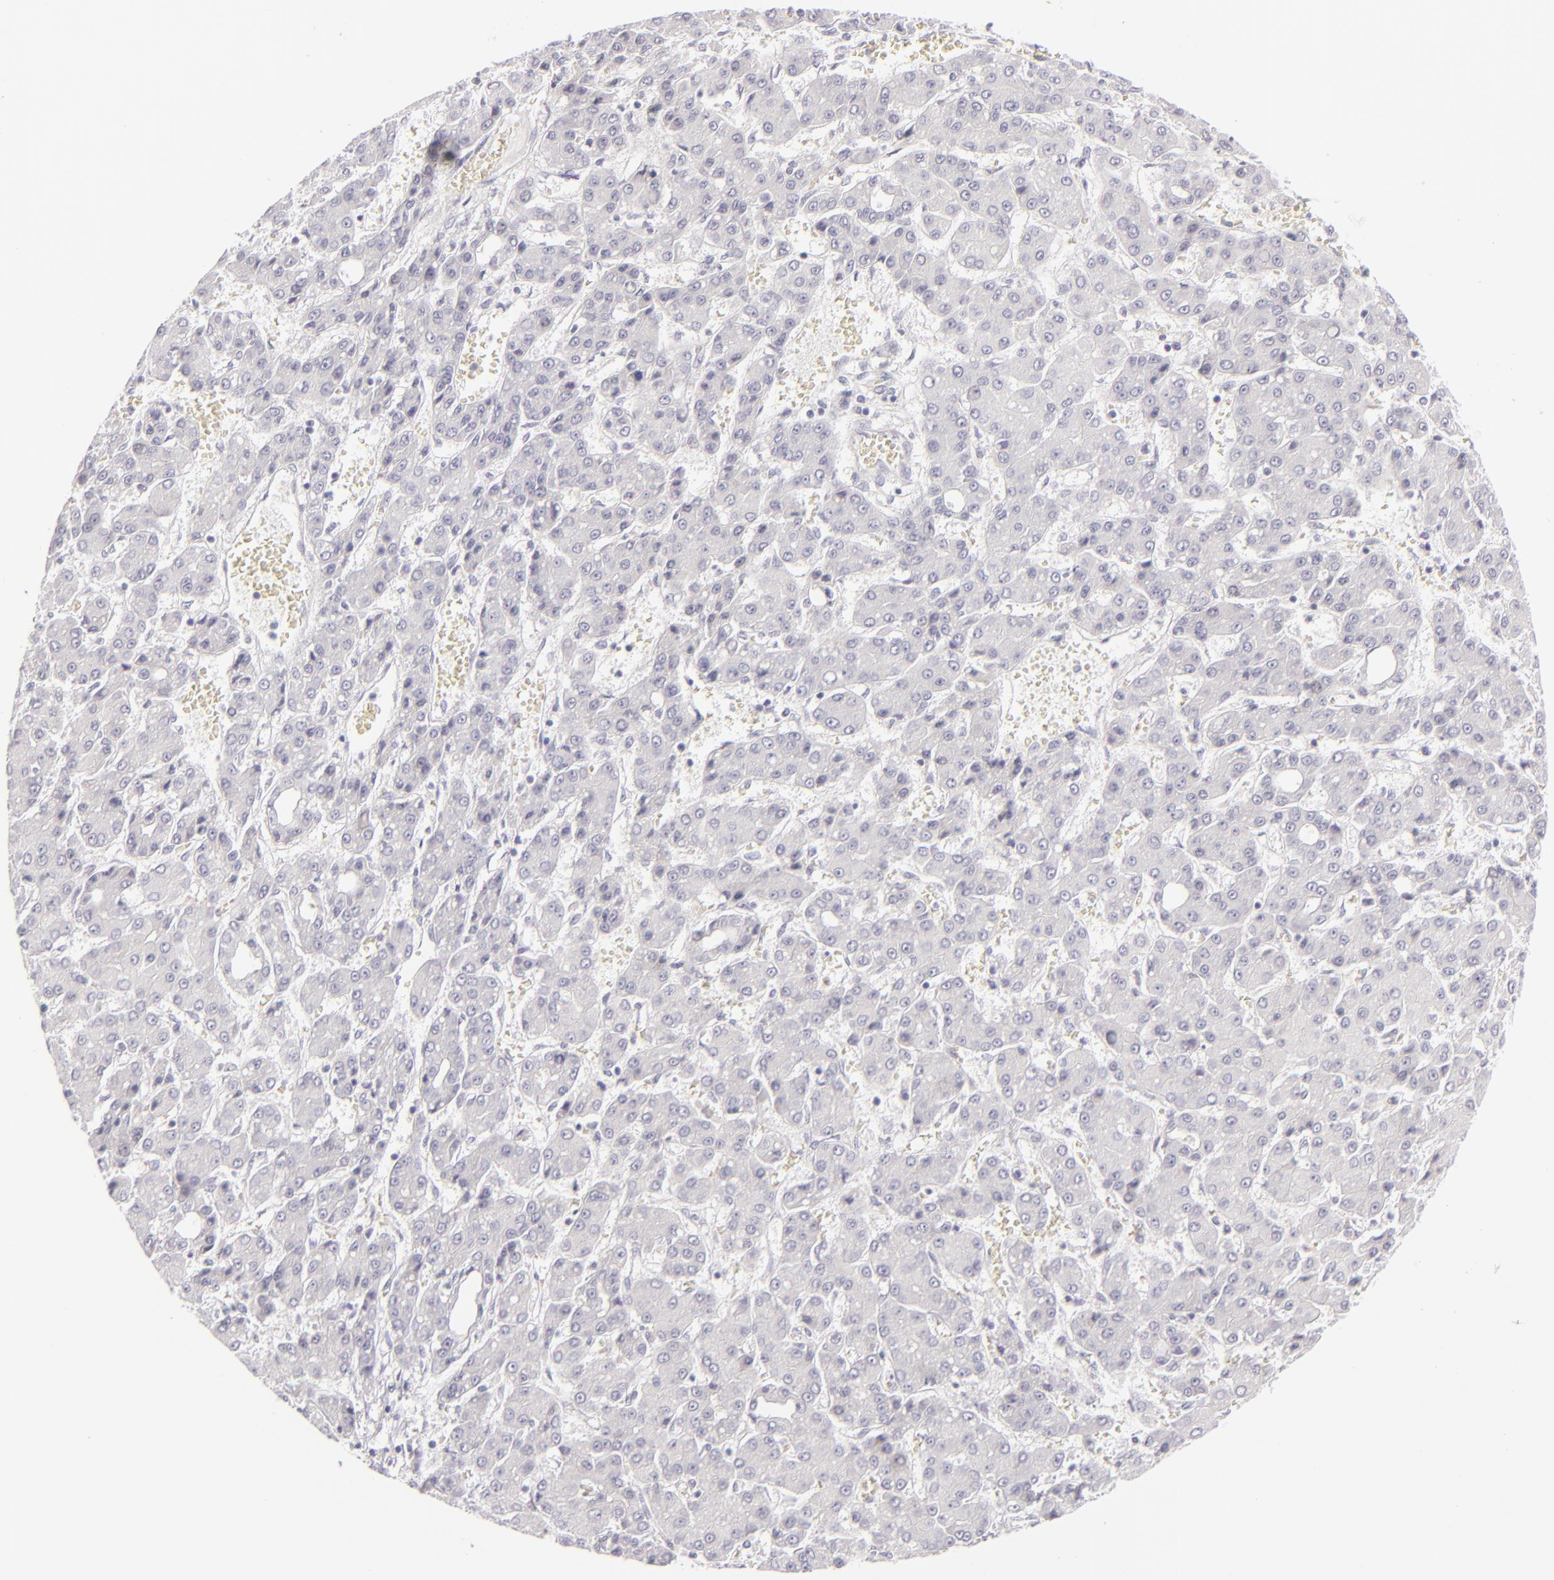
{"staining": {"intensity": "negative", "quantity": "none", "location": "none"}, "tissue": "liver cancer", "cell_type": "Tumor cells", "image_type": "cancer", "snomed": [{"axis": "morphology", "description": "Carcinoma, Hepatocellular, NOS"}, {"axis": "topography", "description": "Liver"}], "caption": "Micrograph shows no significant protein positivity in tumor cells of hepatocellular carcinoma (liver).", "gene": "CDX2", "patient": {"sex": "male", "age": 69}}